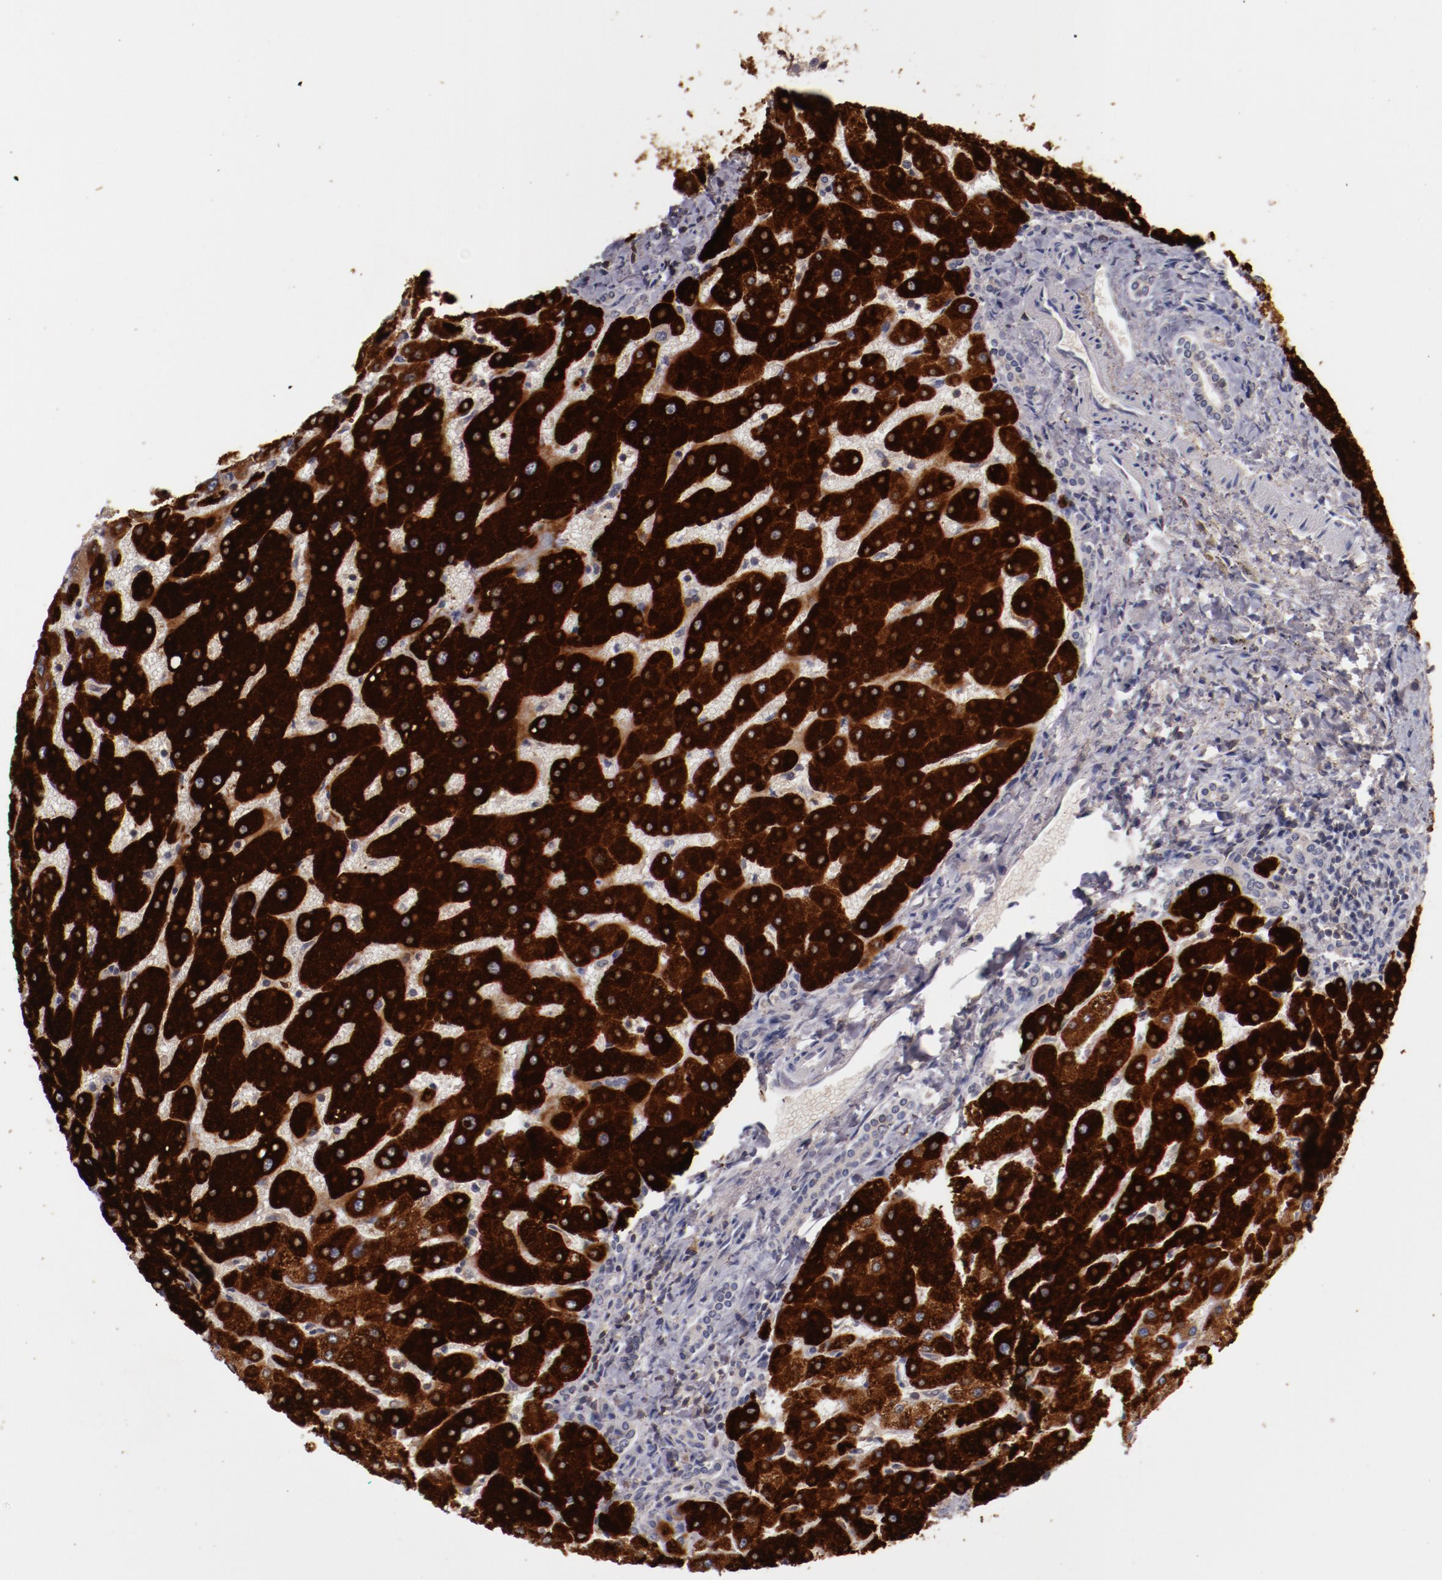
{"staining": {"intensity": "negative", "quantity": "none", "location": "none"}, "tissue": "liver", "cell_type": "Cholangiocytes", "image_type": "normal", "snomed": [{"axis": "morphology", "description": "Normal tissue, NOS"}, {"axis": "topography", "description": "Liver"}], "caption": "The histopathology image shows no staining of cholangiocytes in benign liver.", "gene": "MBL2", "patient": {"sex": "male", "age": 67}}